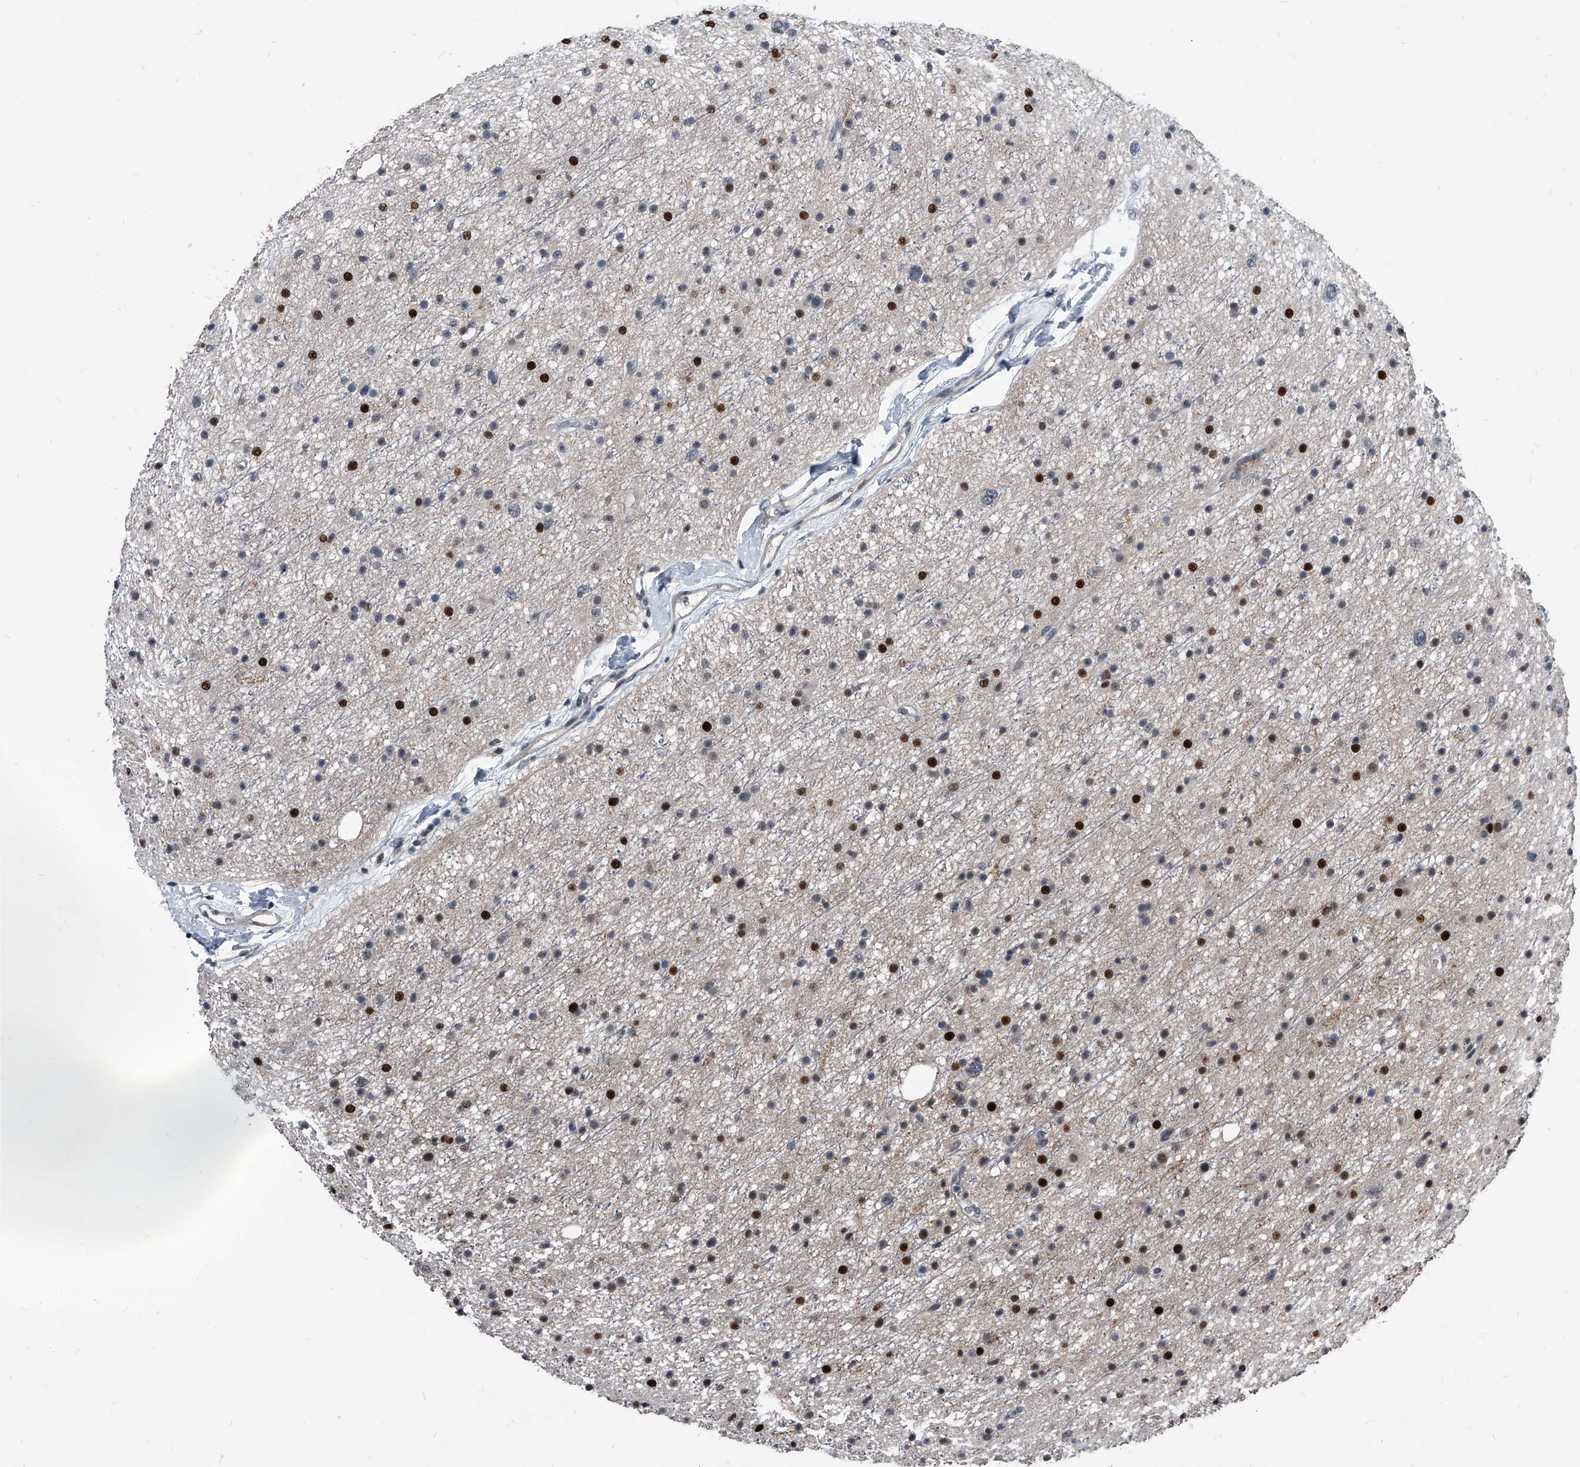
{"staining": {"intensity": "strong", "quantity": "<25%", "location": "nuclear"}, "tissue": "glioma", "cell_type": "Tumor cells", "image_type": "cancer", "snomed": [{"axis": "morphology", "description": "Glioma, malignant, Low grade"}, {"axis": "topography", "description": "Cerebral cortex"}], "caption": "This photomicrograph displays immunohistochemistry (IHC) staining of glioma, with medium strong nuclear expression in about <25% of tumor cells.", "gene": "MEN1", "patient": {"sex": "female", "age": 39}}